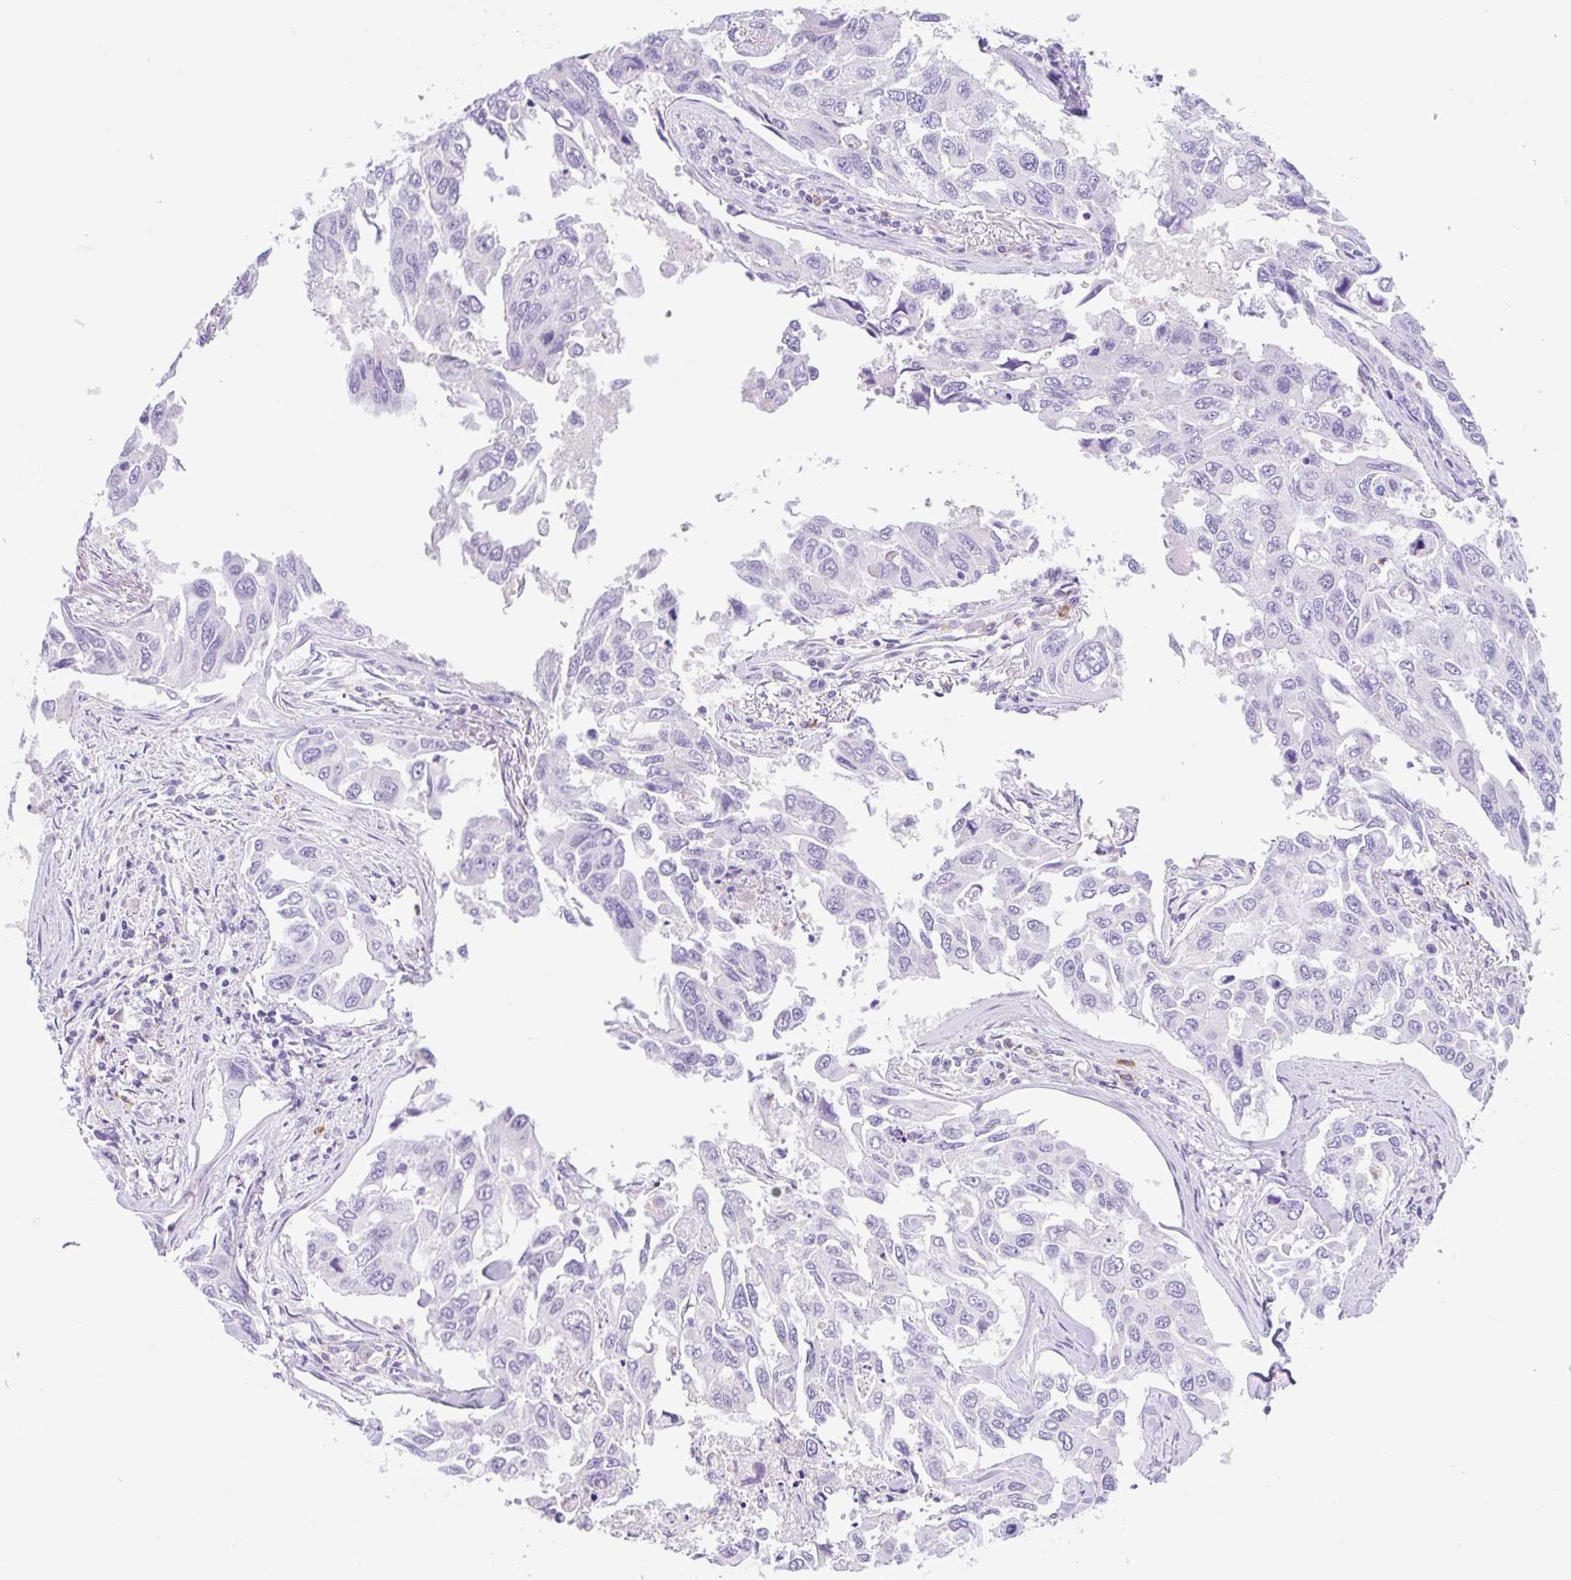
{"staining": {"intensity": "negative", "quantity": "none", "location": "none"}, "tissue": "lung cancer", "cell_type": "Tumor cells", "image_type": "cancer", "snomed": [{"axis": "morphology", "description": "Adenocarcinoma, NOS"}, {"axis": "topography", "description": "Lung"}], "caption": "Tumor cells show no significant protein expression in lung adenocarcinoma.", "gene": "NCF1", "patient": {"sex": "male", "age": 64}}